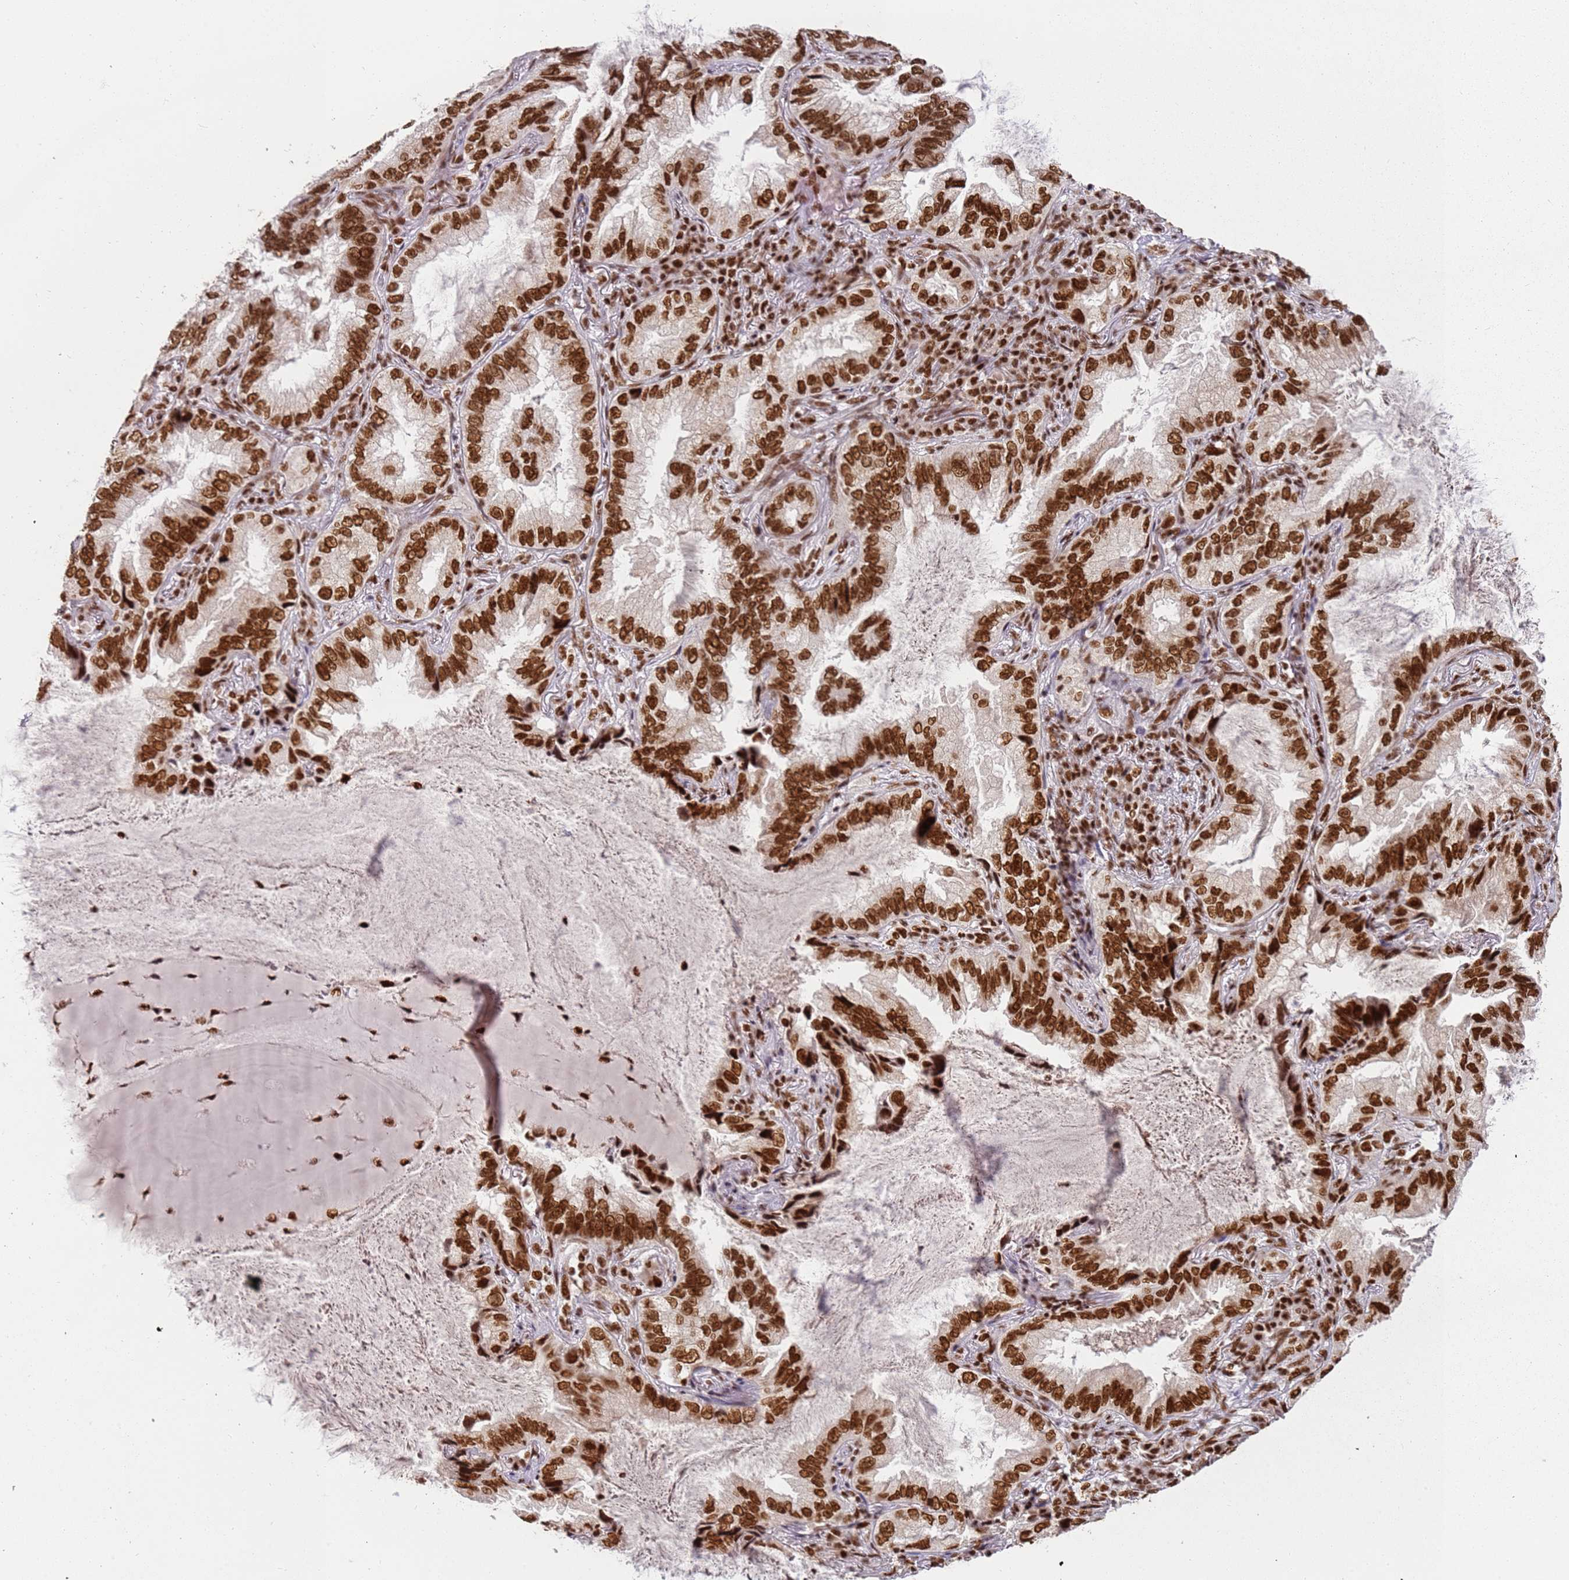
{"staining": {"intensity": "strong", "quantity": ">75%", "location": "nuclear"}, "tissue": "lung cancer", "cell_type": "Tumor cells", "image_type": "cancer", "snomed": [{"axis": "morphology", "description": "Adenocarcinoma, NOS"}, {"axis": "topography", "description": "Lung"}], "caption": "Immunohistochemistry photomicrograph of human lung cancer stained for a protein (brown), which reveals high levels of strong nuclear staining in about >75% of tumor cells.", "gene": "TENT4A", "patient": {"sex": "female", "age": 69}}